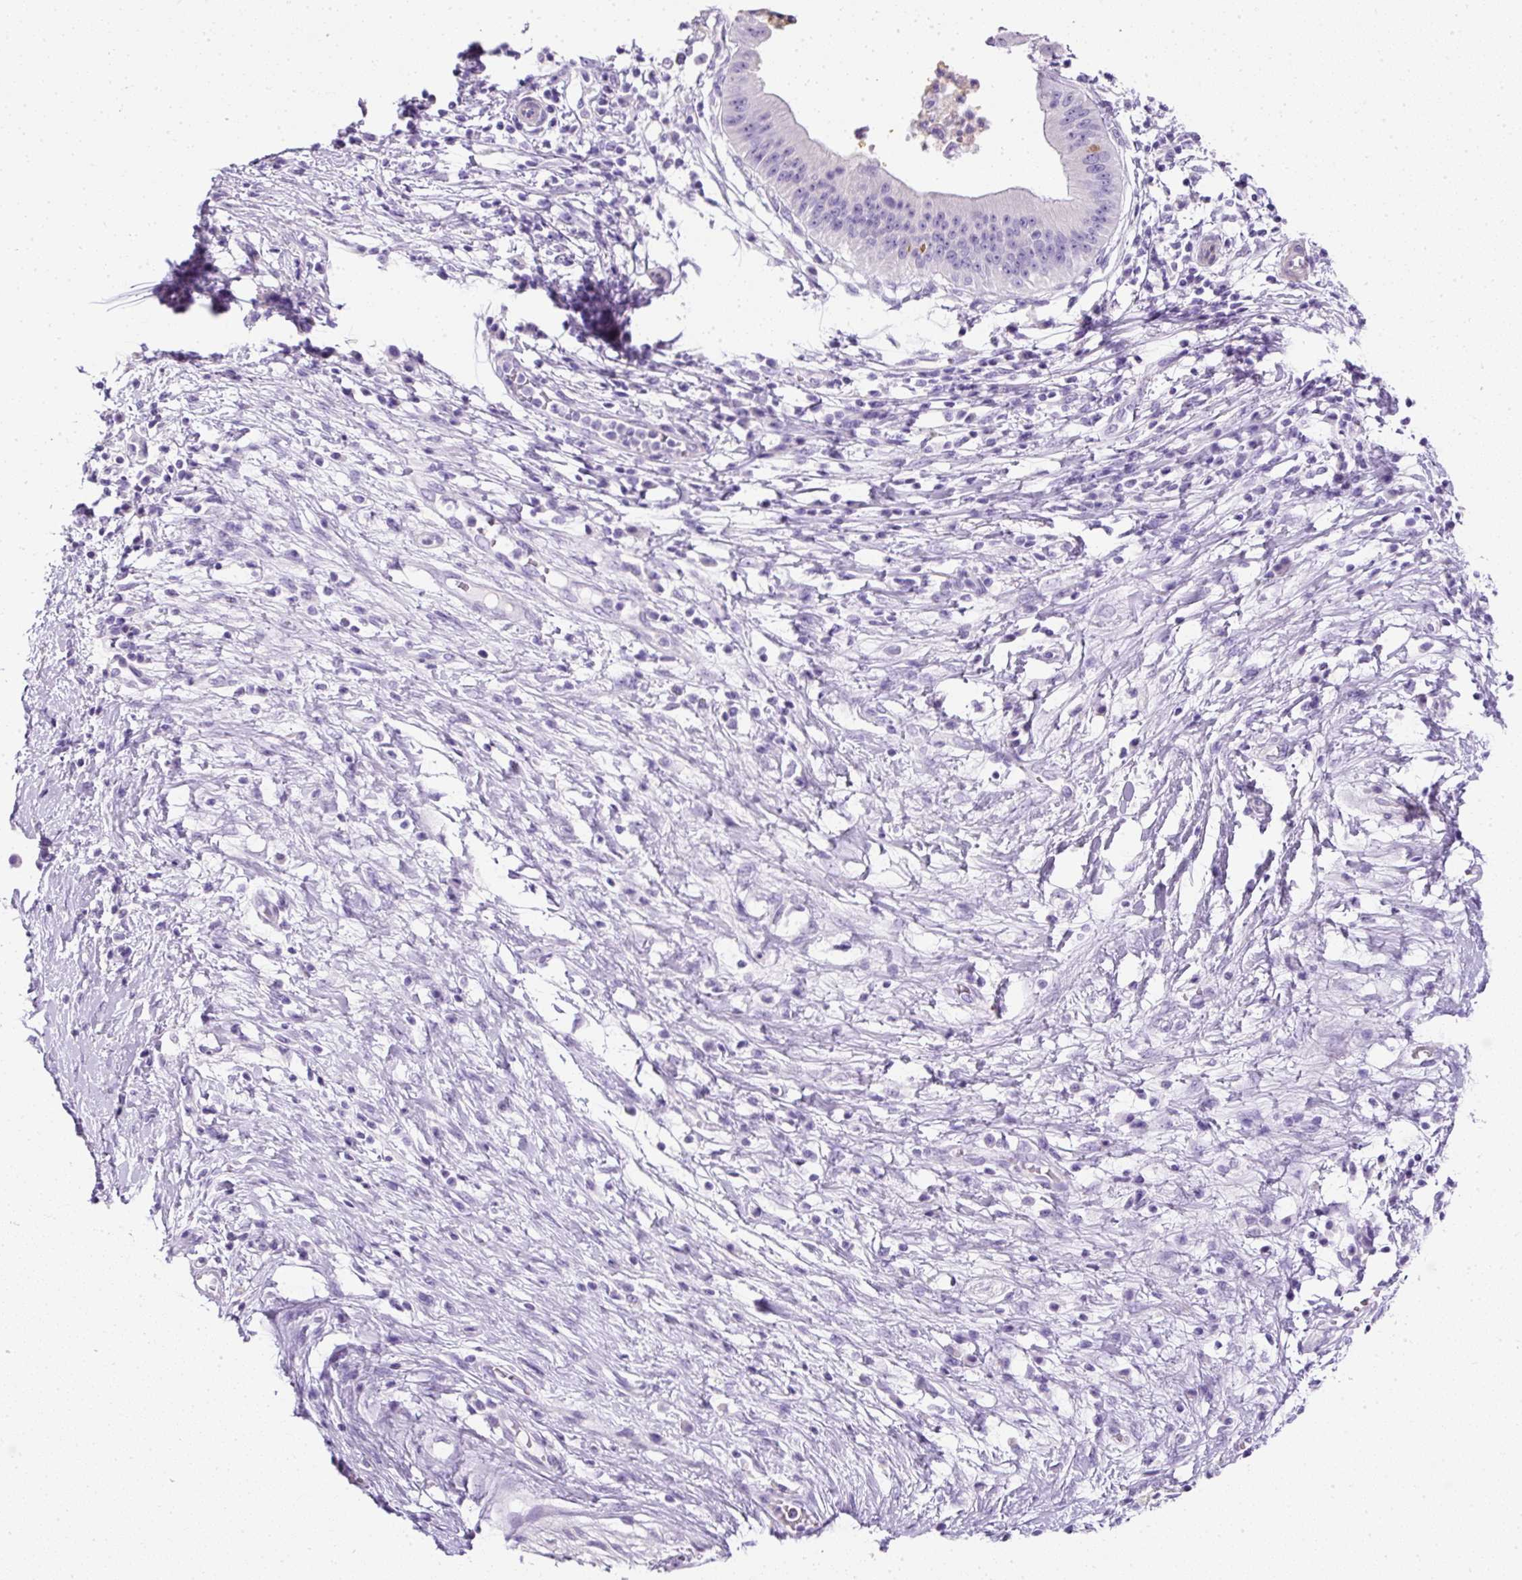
{"staining": {"intensity": "negative", "quantity": "none", "location": "none"}, "tissue": "pancreatic cancer", "cell_type": "Tumor cells", "image_type": "cancer", "snomed": [{"axis": "morphology", "description": "Adenocarcinoma, NOS"}, {"axis": "topography", "description": "Pancreas"}], "caption": "This is a image of immunohistochemistry staining of pancreatic cancer, which shows no expression in tumor cells.", "gene": "C2CD4C", "patient": {"sex": "male", "age": 68}}